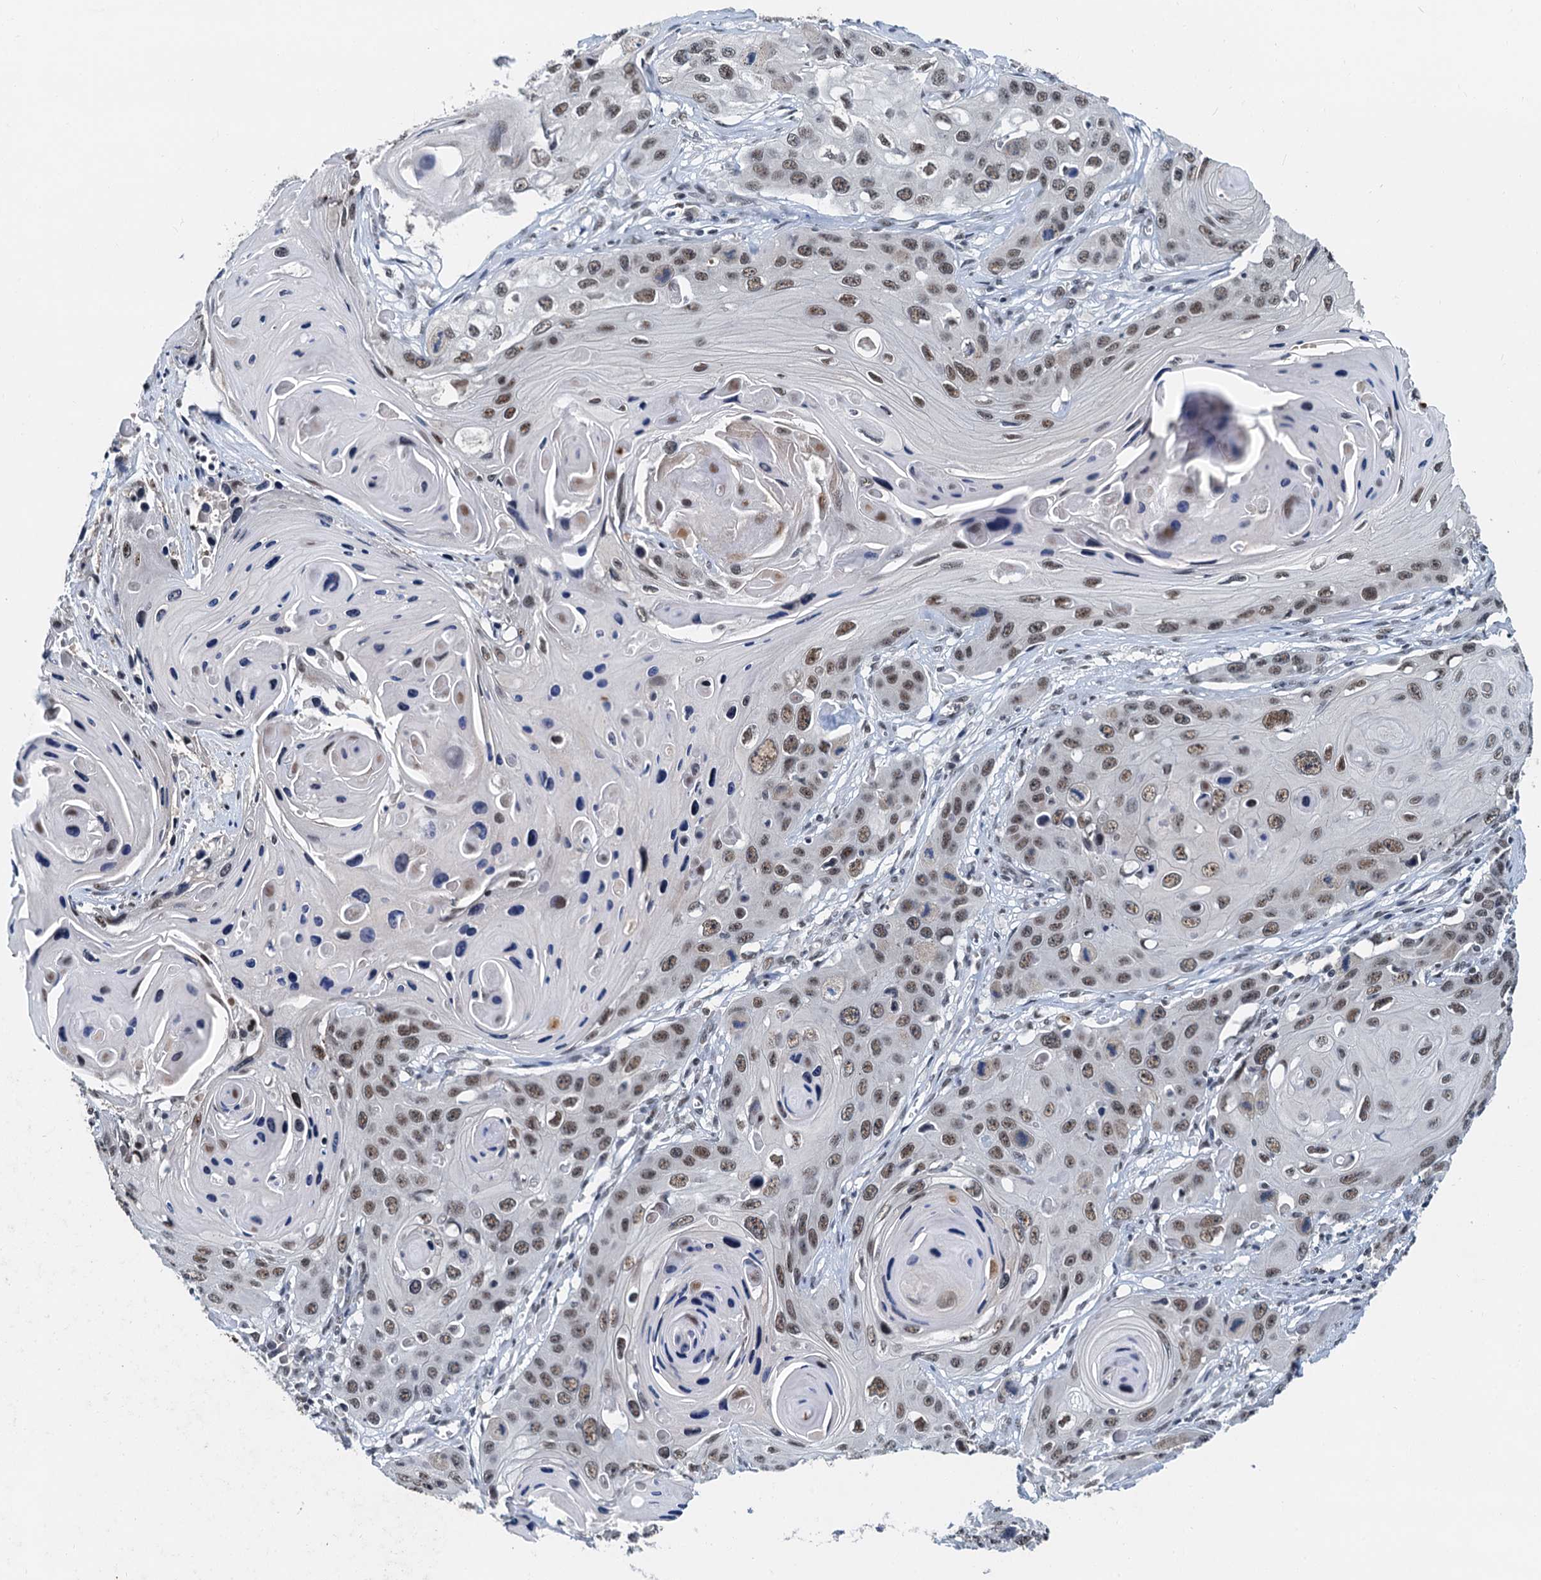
{"staining": {"intensity": "moderate", "quantity": ">75%", "location": "nuclear"}, "tissue": "skin cancer", "cell_type": "Tumor cells", "image_type": "cancer", "snomed": [{"axis": "morphology", "description": "Squamous cell carcinoma, NOS"}, {"axis": "topography", "description": "Skin"}], "caption": "Immunohistochemical staining of skin squamous cell carcinoma reveals medium levels of moderate nuclear protein staining in about >75% of tumor cells.", "gene": "SNRPD1", "patient": {"sex": "male", "age": 55}}